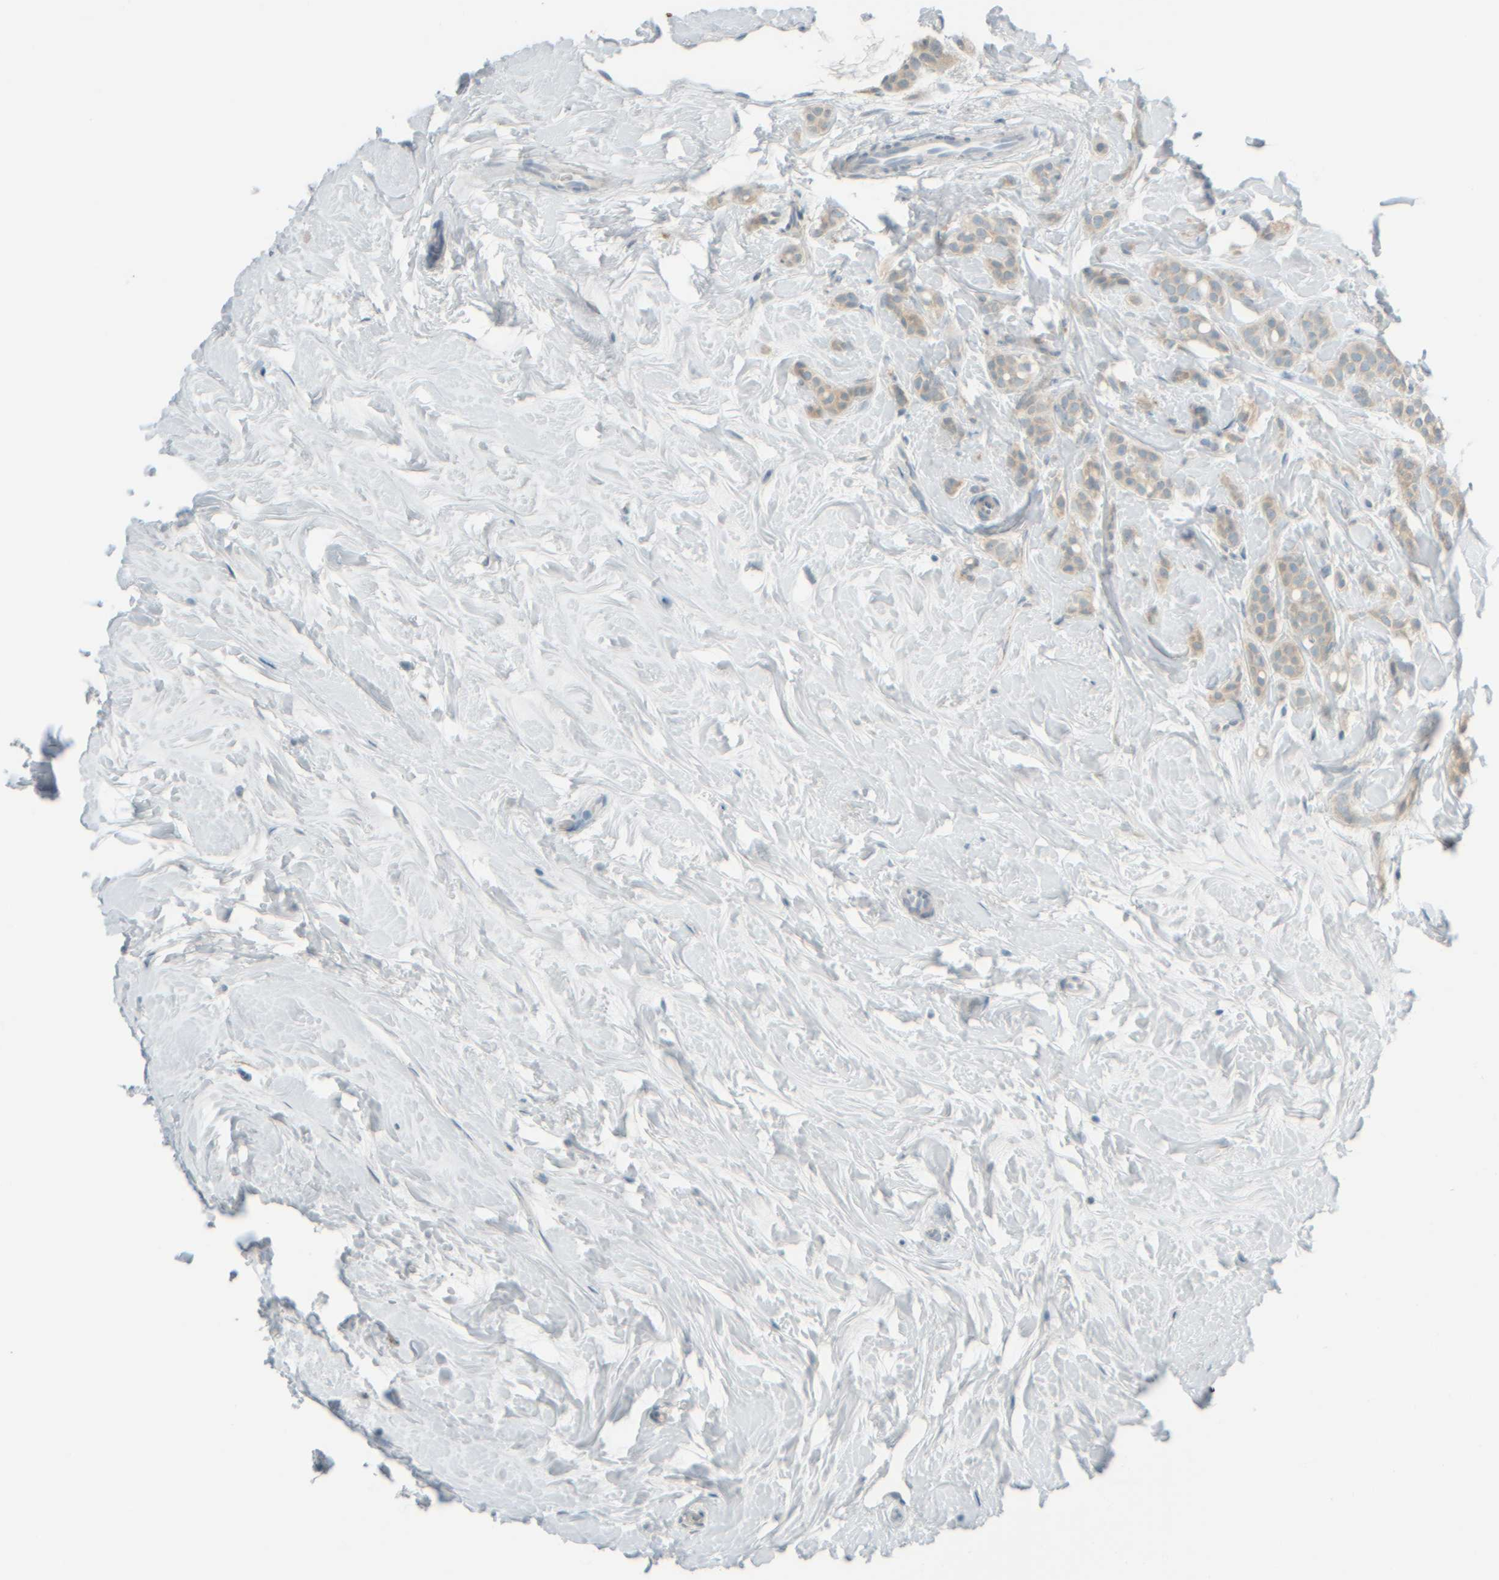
{"staining": {"intensity": "weak", "quantity": "25%-75%", "location": "cytoplasmic/membranous"}, "tissue": "breast cancer", "cell_type": "Tumor cells", "image_type": "cancer", "snomed": [{"axis": "morphology", "description": "Lobular carcinoma, in situ"}, {"axis": "morphology", "description": "Lobular carcinoma"}, {"axis": "topography", "description": "Breast"}], "caption": "Immunohistochemistry of human breast cancer shows low levels of weak cytoplasmic/membranous expression in approximately 25%-75% of tumor cells.", "gene": "PTGES3L-AARSD1", "patient": {"sex": "female", "age": 41}}